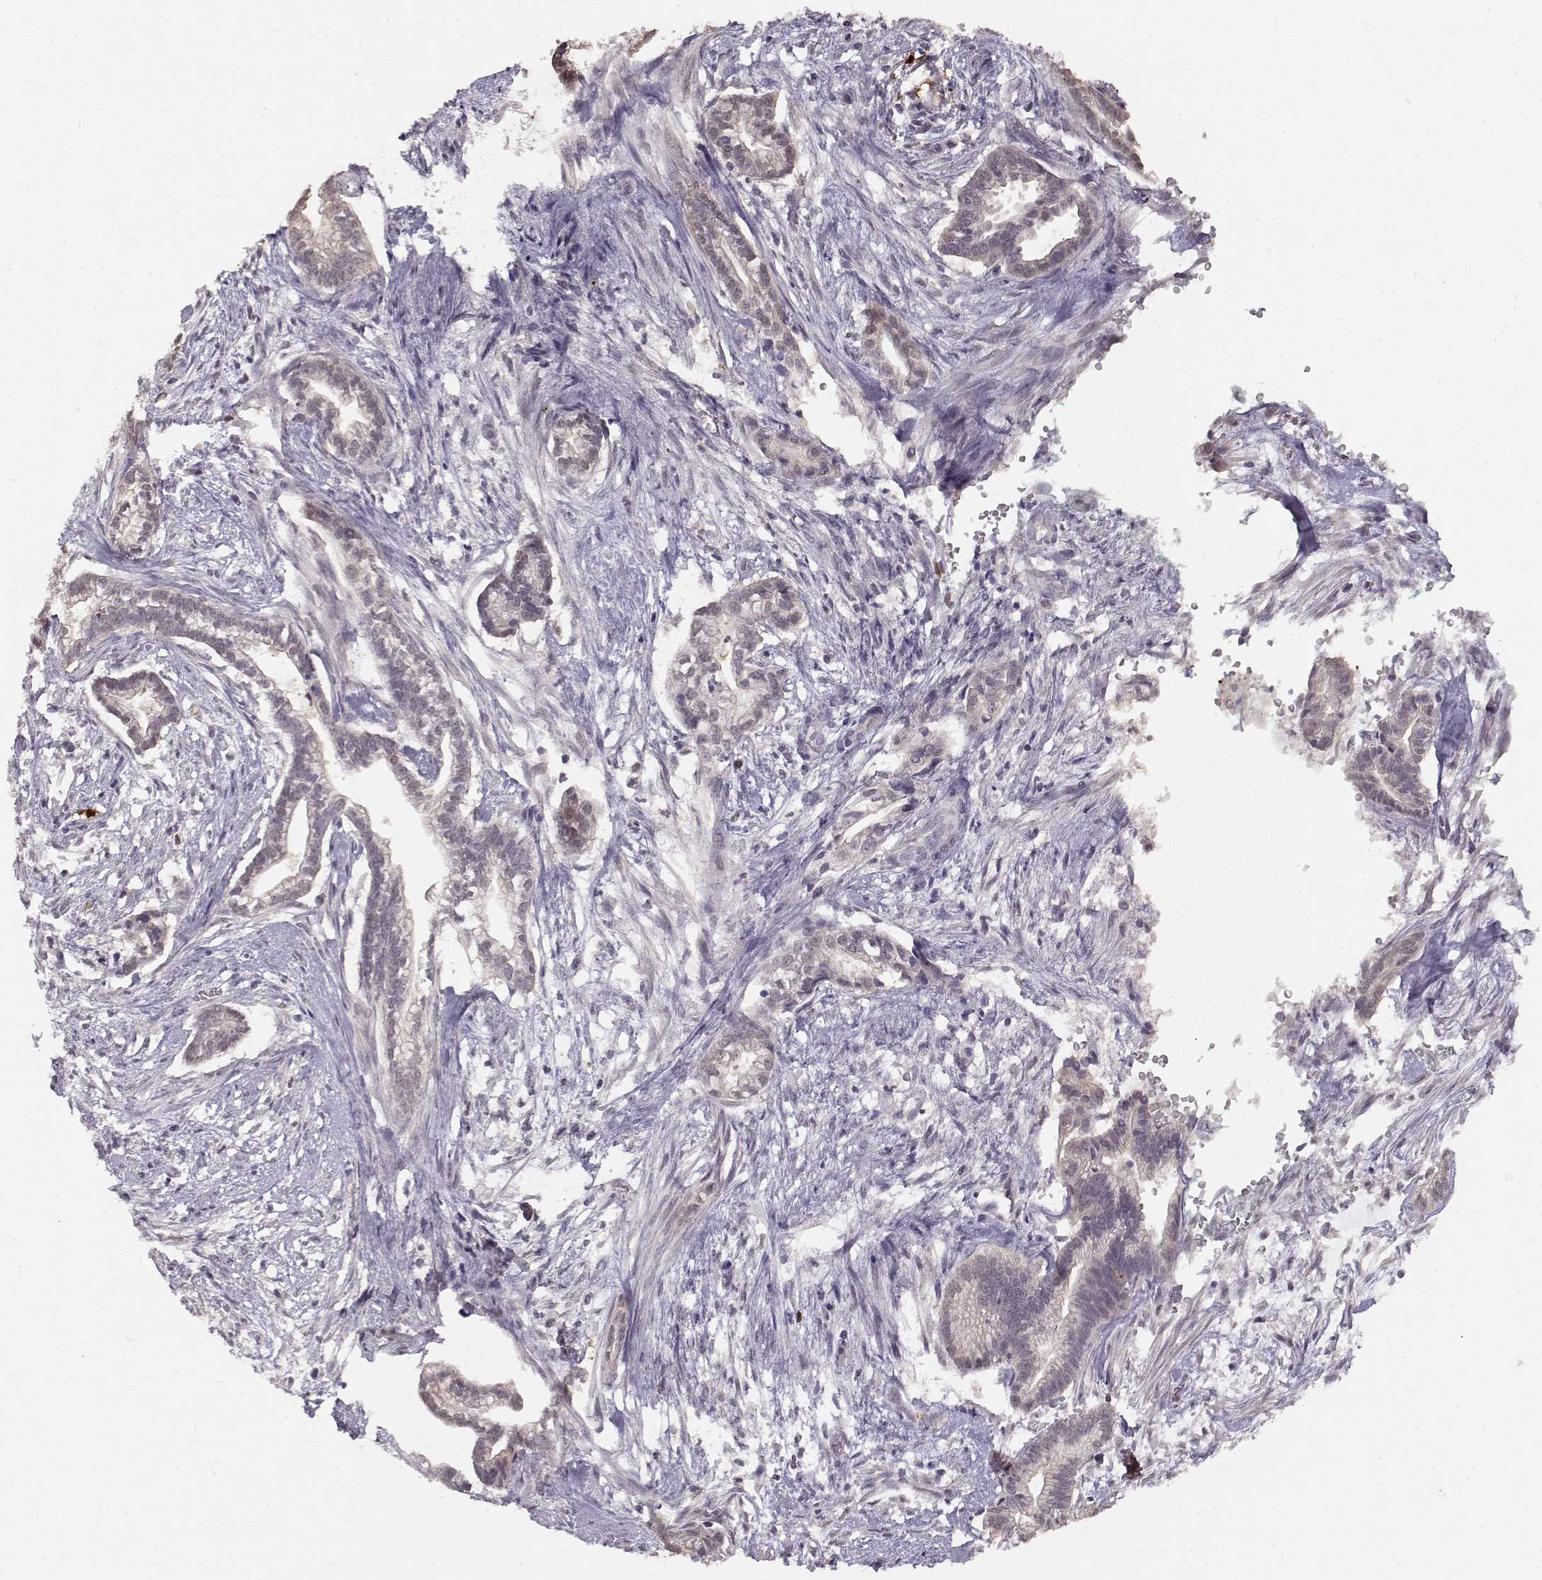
{"staining": {"intensity": "negative", "quantity": "none", "location": "none"}, "tissue": "cervical cancer", "cell_type": "Tumor cells", "image_type": "cancer", "snomed": [{"axis": "morphology", "description": "Adenocarcinoma, NOS"}, {"axis": "topography", "description": "Cervix"}], "caption": "This is an IHC micrograph of cervical adenocarcinoma. There is no expression in tumor cells.", "gene": "S100B", "patient": {"sex": "female", "age": 62}}